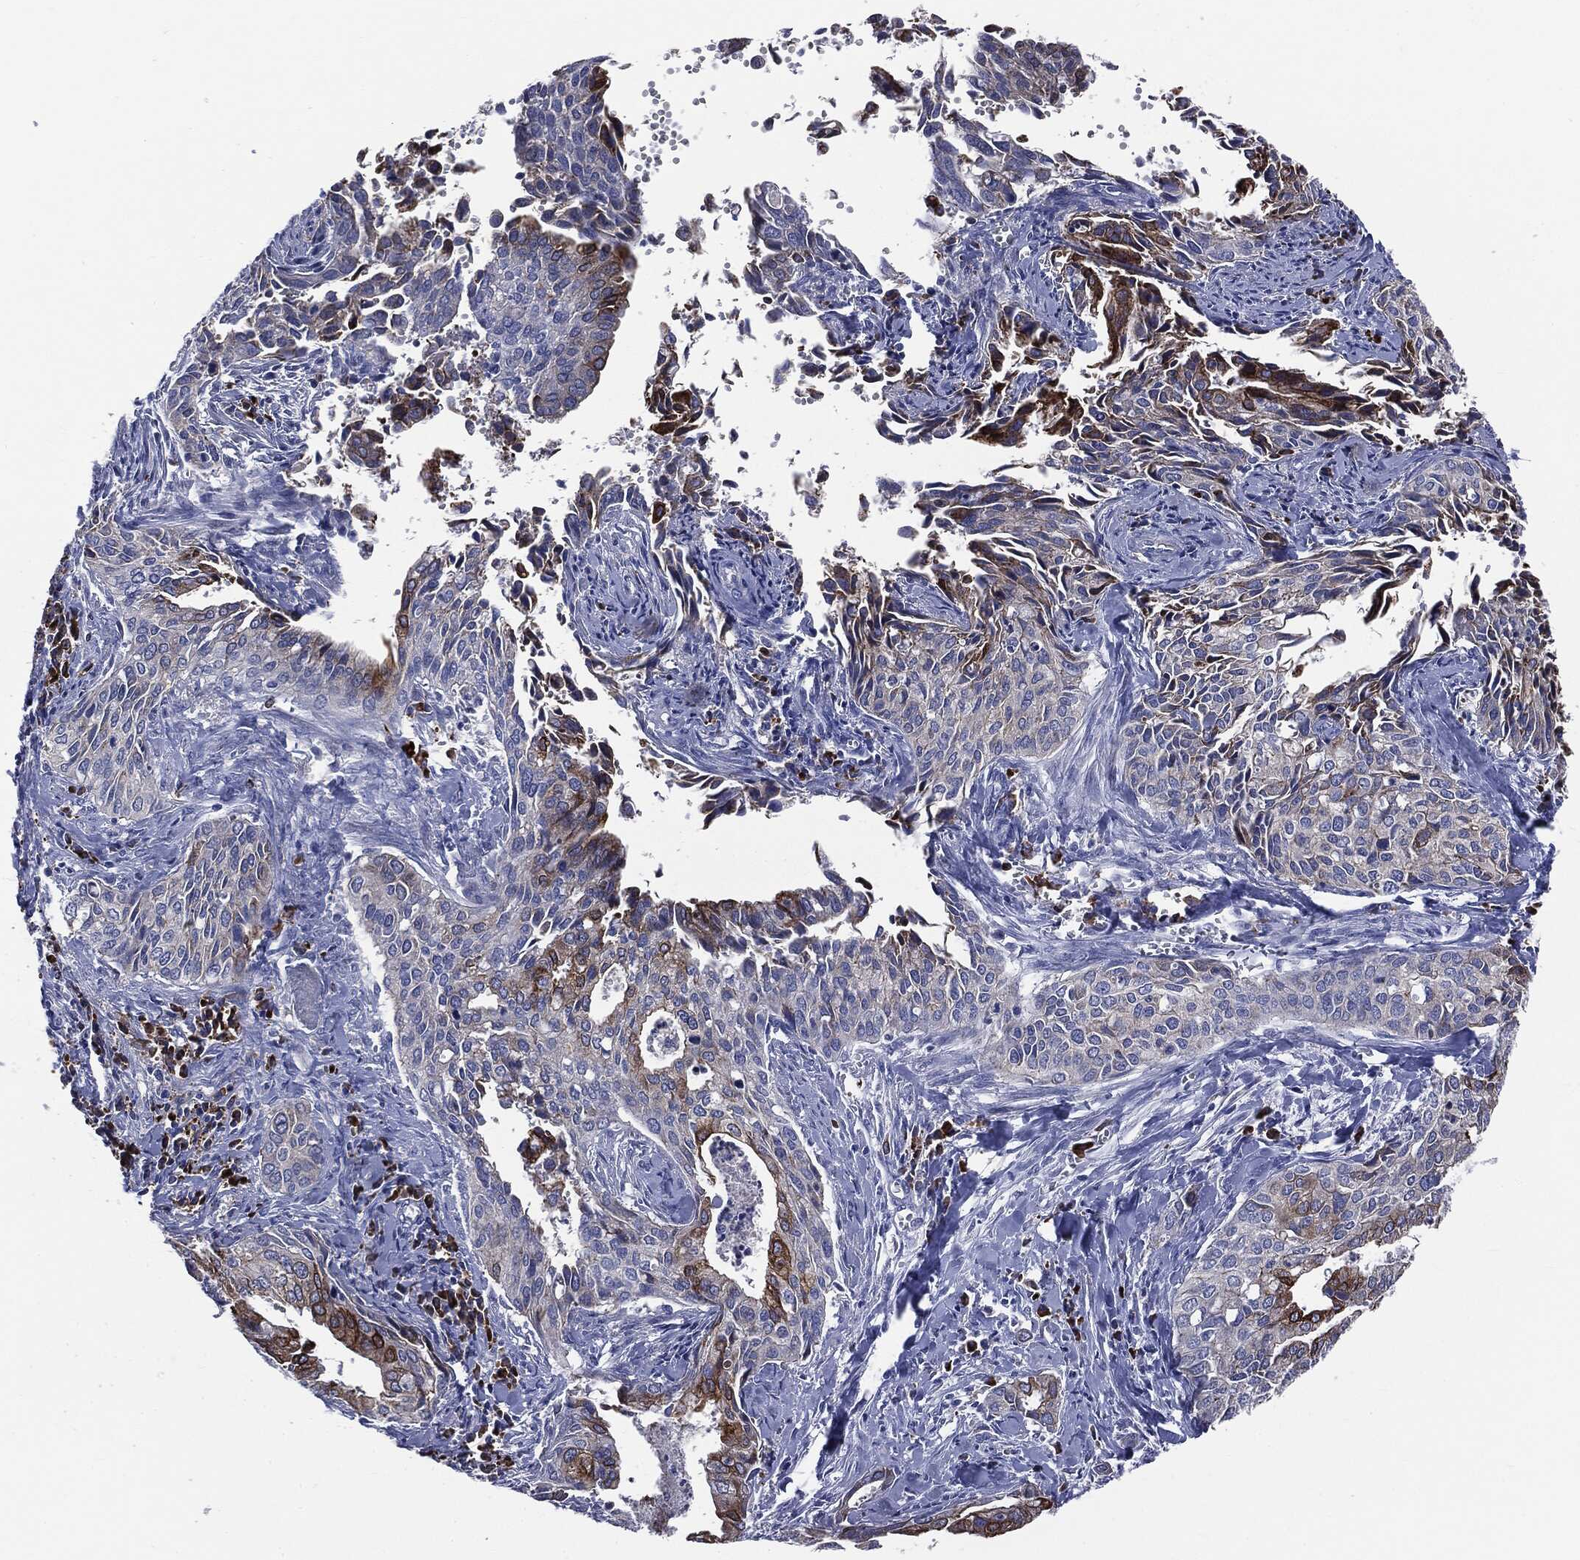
{"staining": {"intensity": "strong", "quantity": "<25%", "location": "cytoplasmic/membranous"}, "tissue": "cervical cancer", "cell_type": "Tumor cells", "image_type": "cancer", "snomed": [{"axis": "morphology", "description": "Squamous cell carcinoma, NOS"}, {"axis": "topography", "description": "Cervix"}], "caption": "Cervical cancer stained with immunohistochemistry exhibits strong cytoplasmic/membranous positivity in about <25% of tumor cells.", "gene": "PTGS2", "patient": {"sex": "female", "age": 29}}